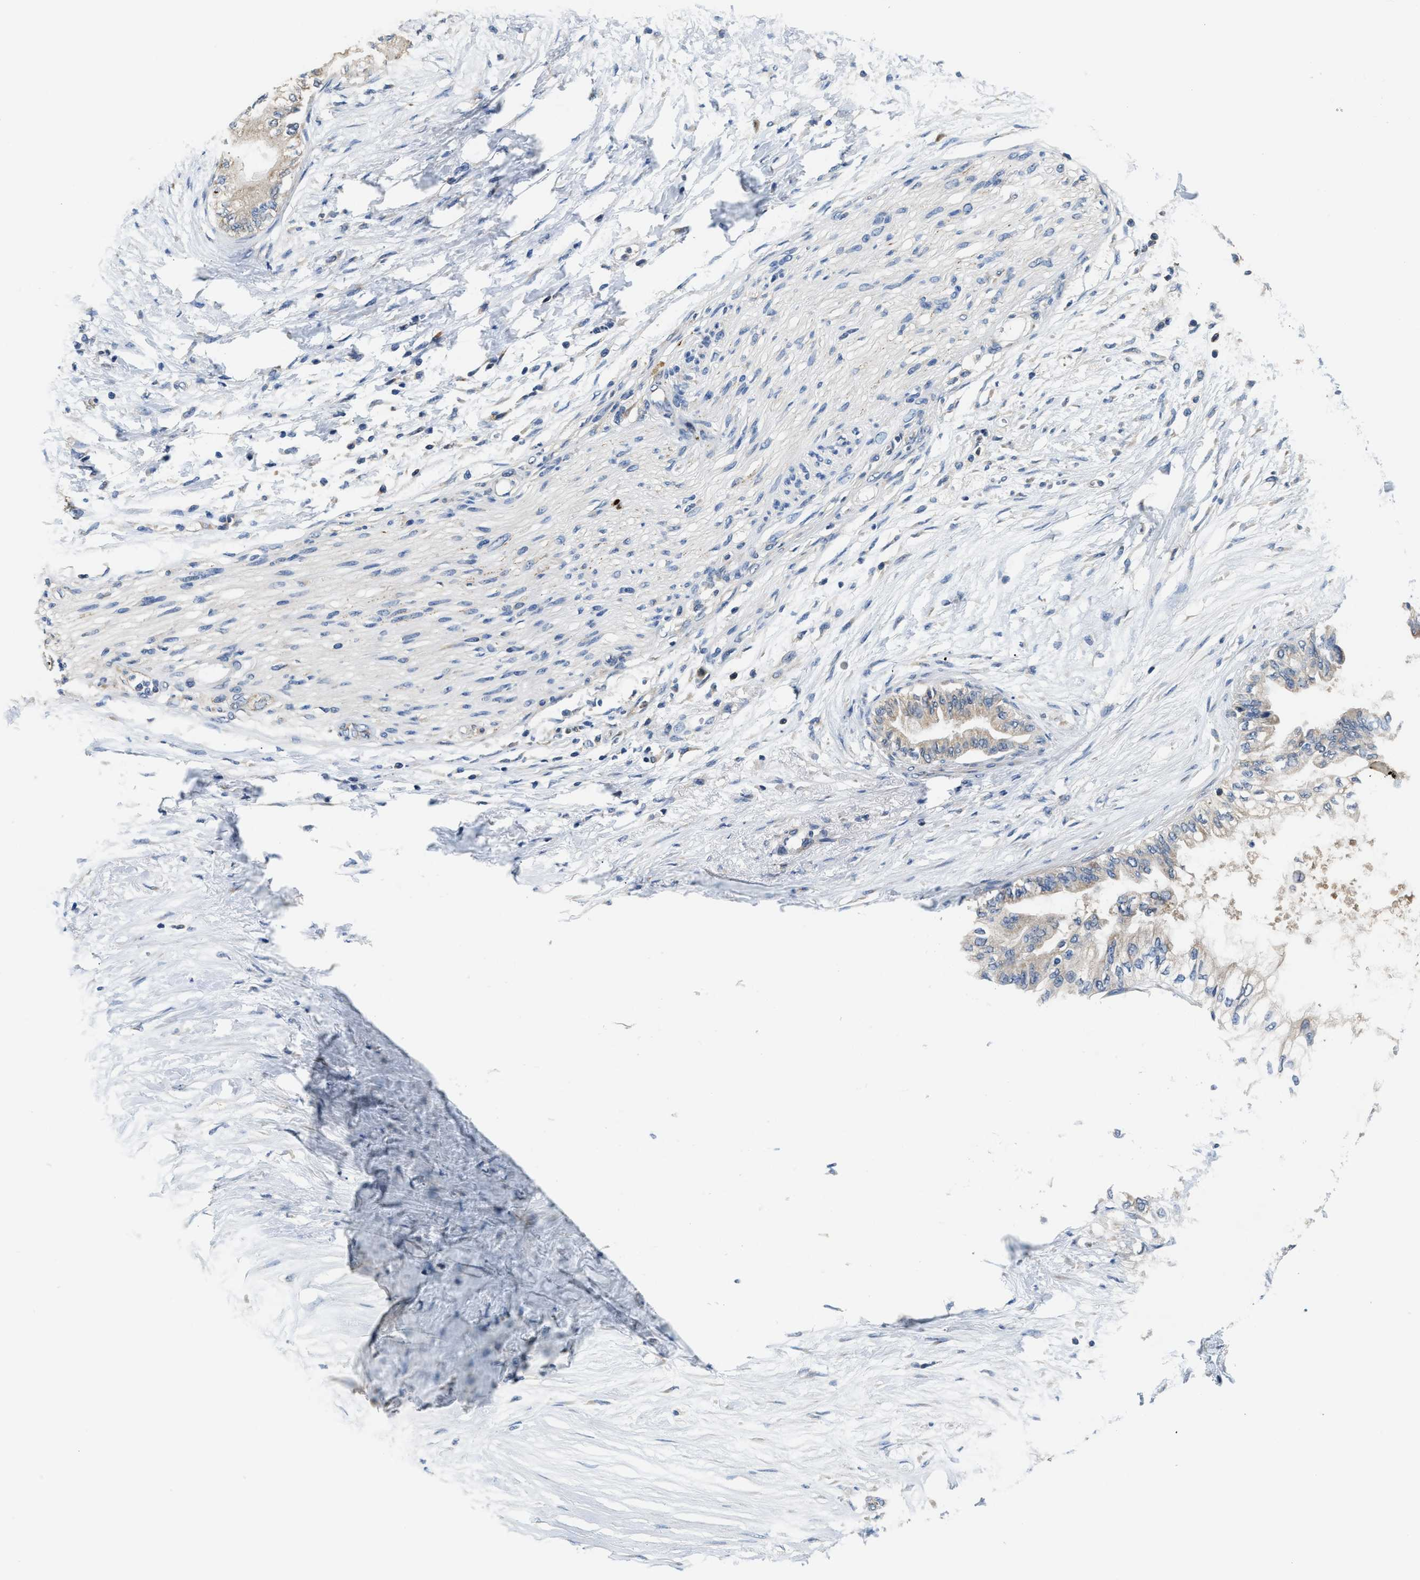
{"staining": {"intensity": "weak", "quantity": "<25%", "location": "cytoplasmic/membranous"}, "tissue": "pancreatic cancer", "cell_type": "Tumor cells", "image_type": "cancer", "snomed": [{"axis": "morphology", "description": "Normal tissue, NOS"}, {"axis": "morphology", "description": "Adenocarcinoma, NOS"}, {"axis": "topography", "description": "Pancreas"}, {"axis": "topography", "description": "Duodenum"}], "caption": "Adenocarcinoma (pancreatic) was stained to show a protein in brown. There is no significant expression in tumor cells. (DAB (3,3'-diaminobenzidine) immunohistochemistry (IHC) visualized using brightfield microscopy, high magnification).", "gene": "CCM2", "patient": {"sex": "female", "age": 60}}